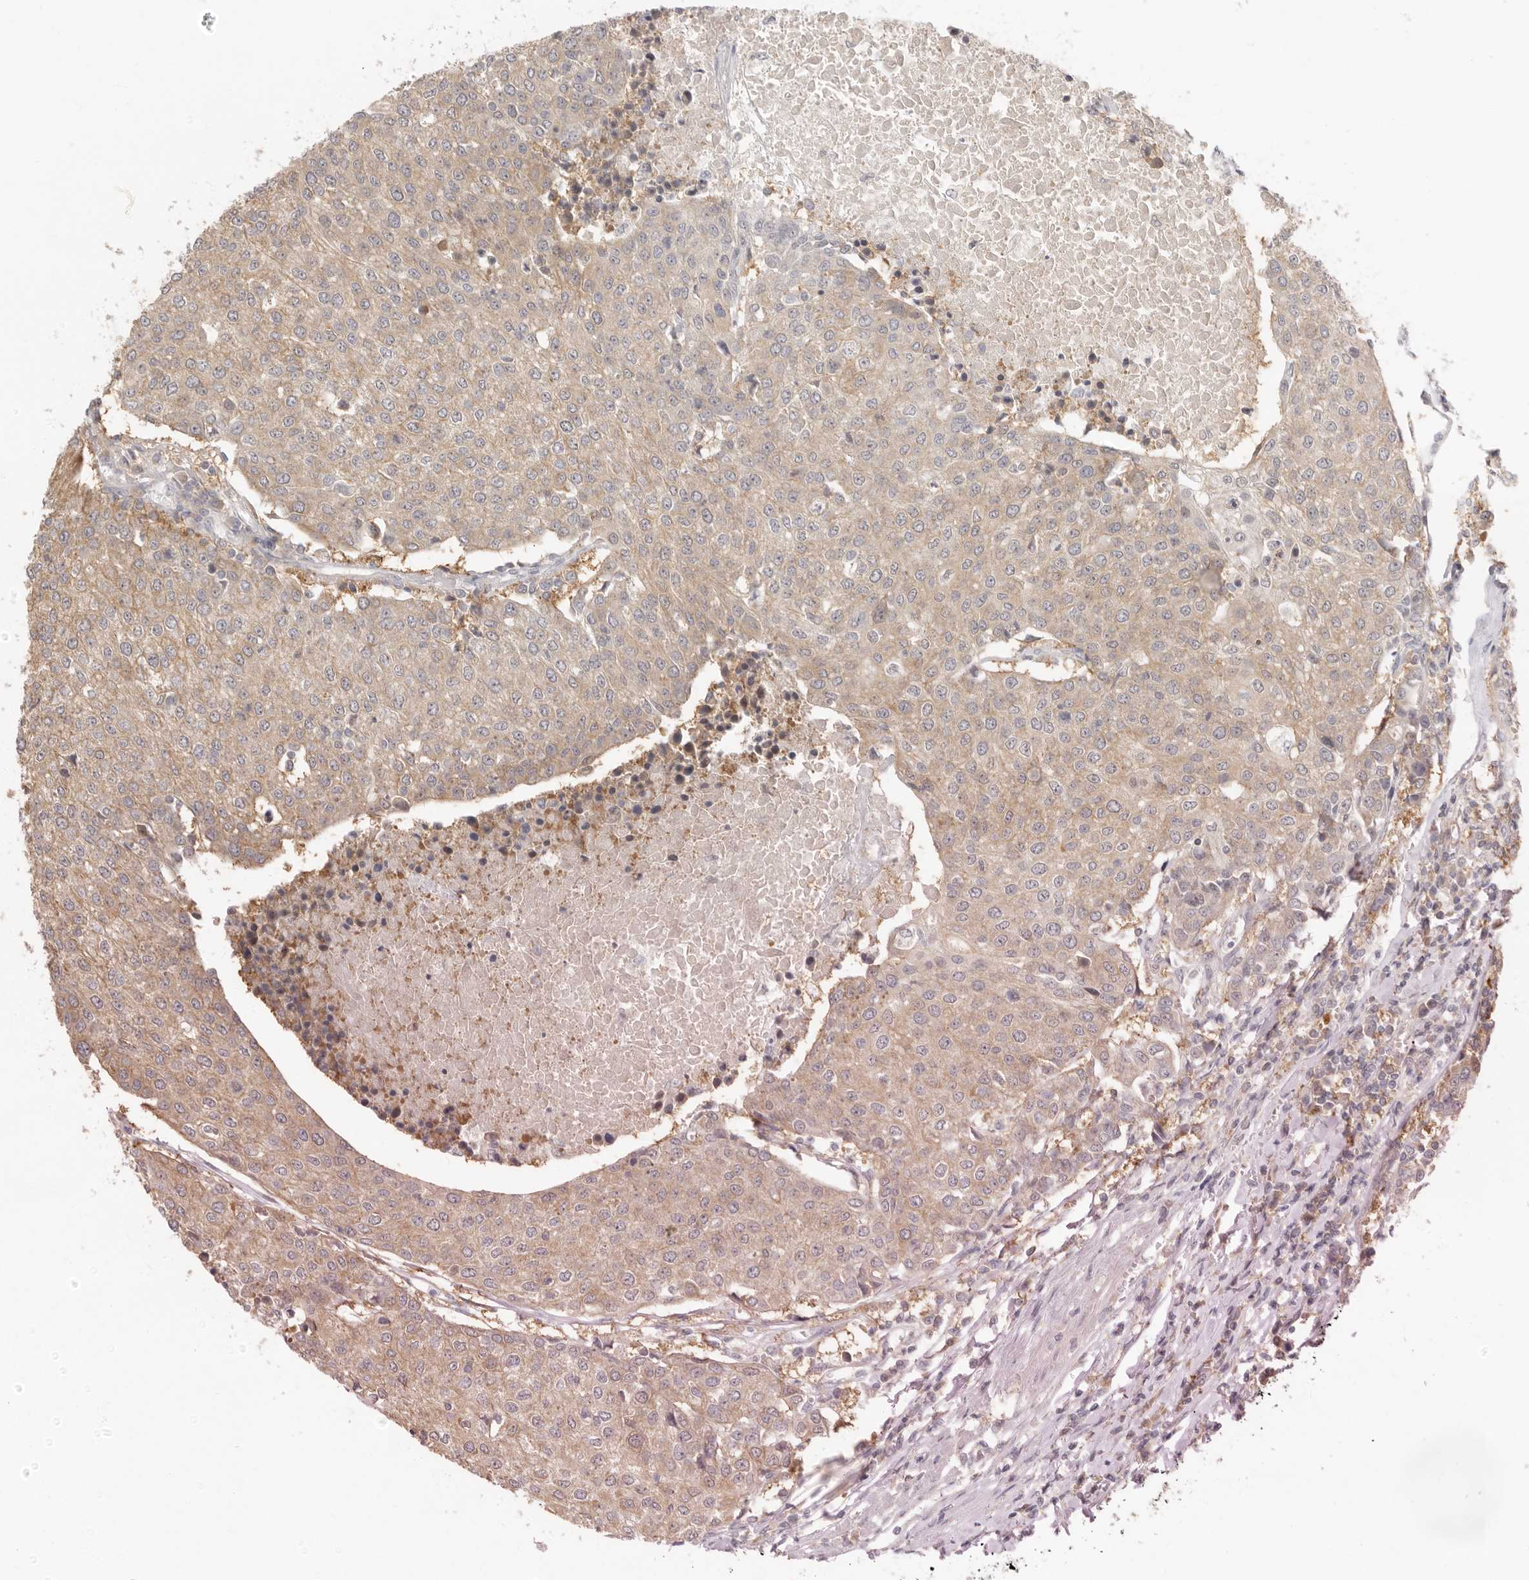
{"staining": {"intensity": "weak", "quantity": ">75%", "location": "cytoplasmic/membranous"}, "tissue": "urothelial cancer", "cell_type": "Tumor cells", "image_type": "cancer", "snomed": [{"axis": "morphology", "description": "Urothelial carcinoma, High grade"}, {"axis": "topography", "description": "Urinary bladder"}], "caption": "About >75% of tumor cells in human urothelial cancer reveal weak cytoplasmic/membranous protein staining as visualized by brown immunohistochemical staining.", "gene": "AHDC1", "patient": {"sex": "female", "age": 85}}